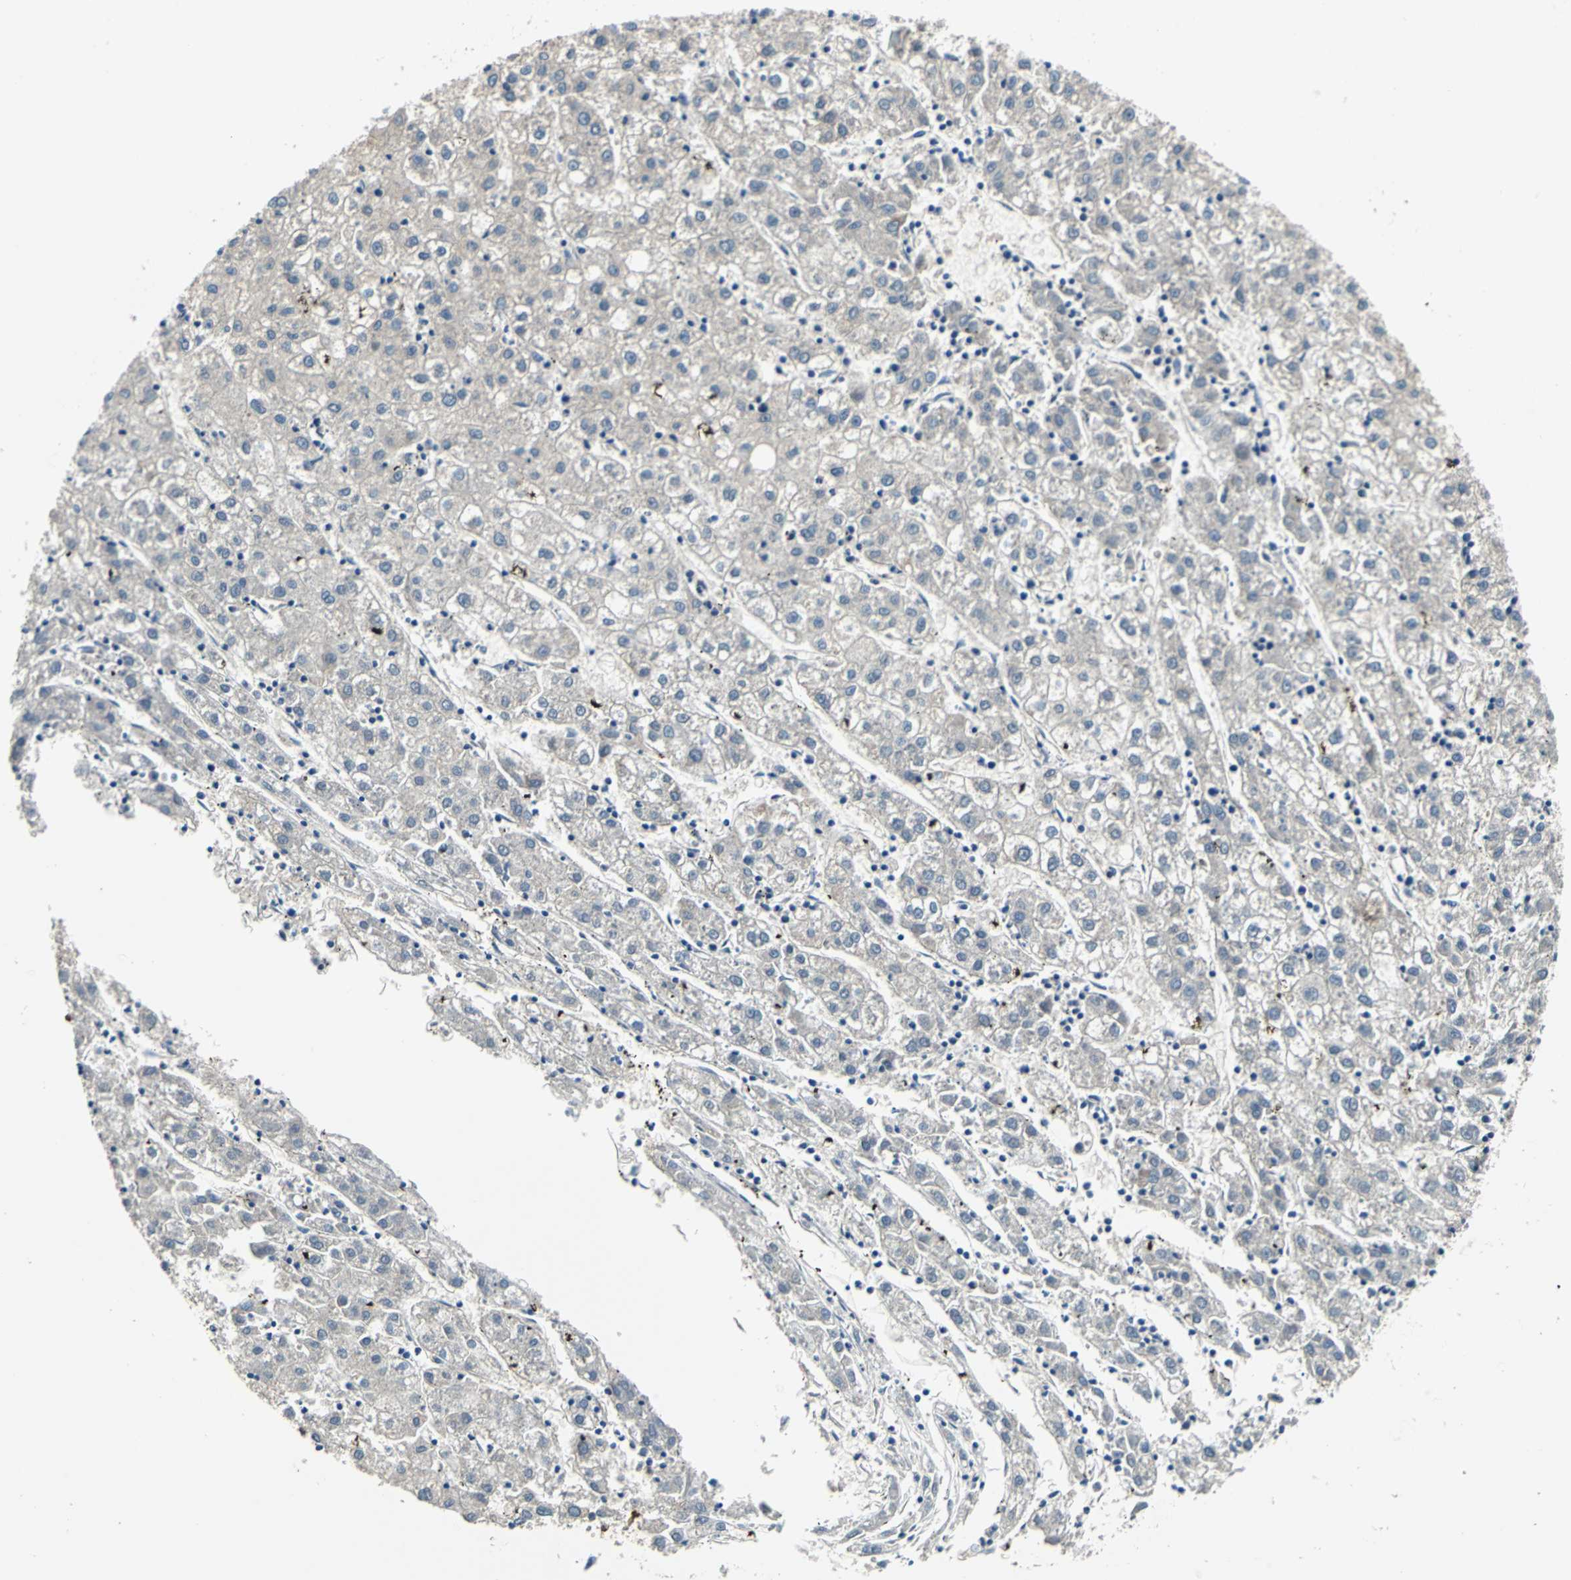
{"staining": {"intensity": "weak", "quantity": "25%-75%", "location": "cytoplasmic/membranous"}, "tissue": "liver cancer", "cell_type": "Tumor cells", "image_type": "cancer", "snomed": [{"axis": "morphology", "description": "Carcinoma, Hepatocellular, NOS"}, {"axis": "topography", "description": "Liver"}], "caption": "Hepatocellular carcinoma (liver) stained with IHC reveals weak cytoplasmic/membranous staining in about 25%-75% of tumor cells.", "gene": "SLC19A2", "patient": {"sex": "male", "age": 72}}